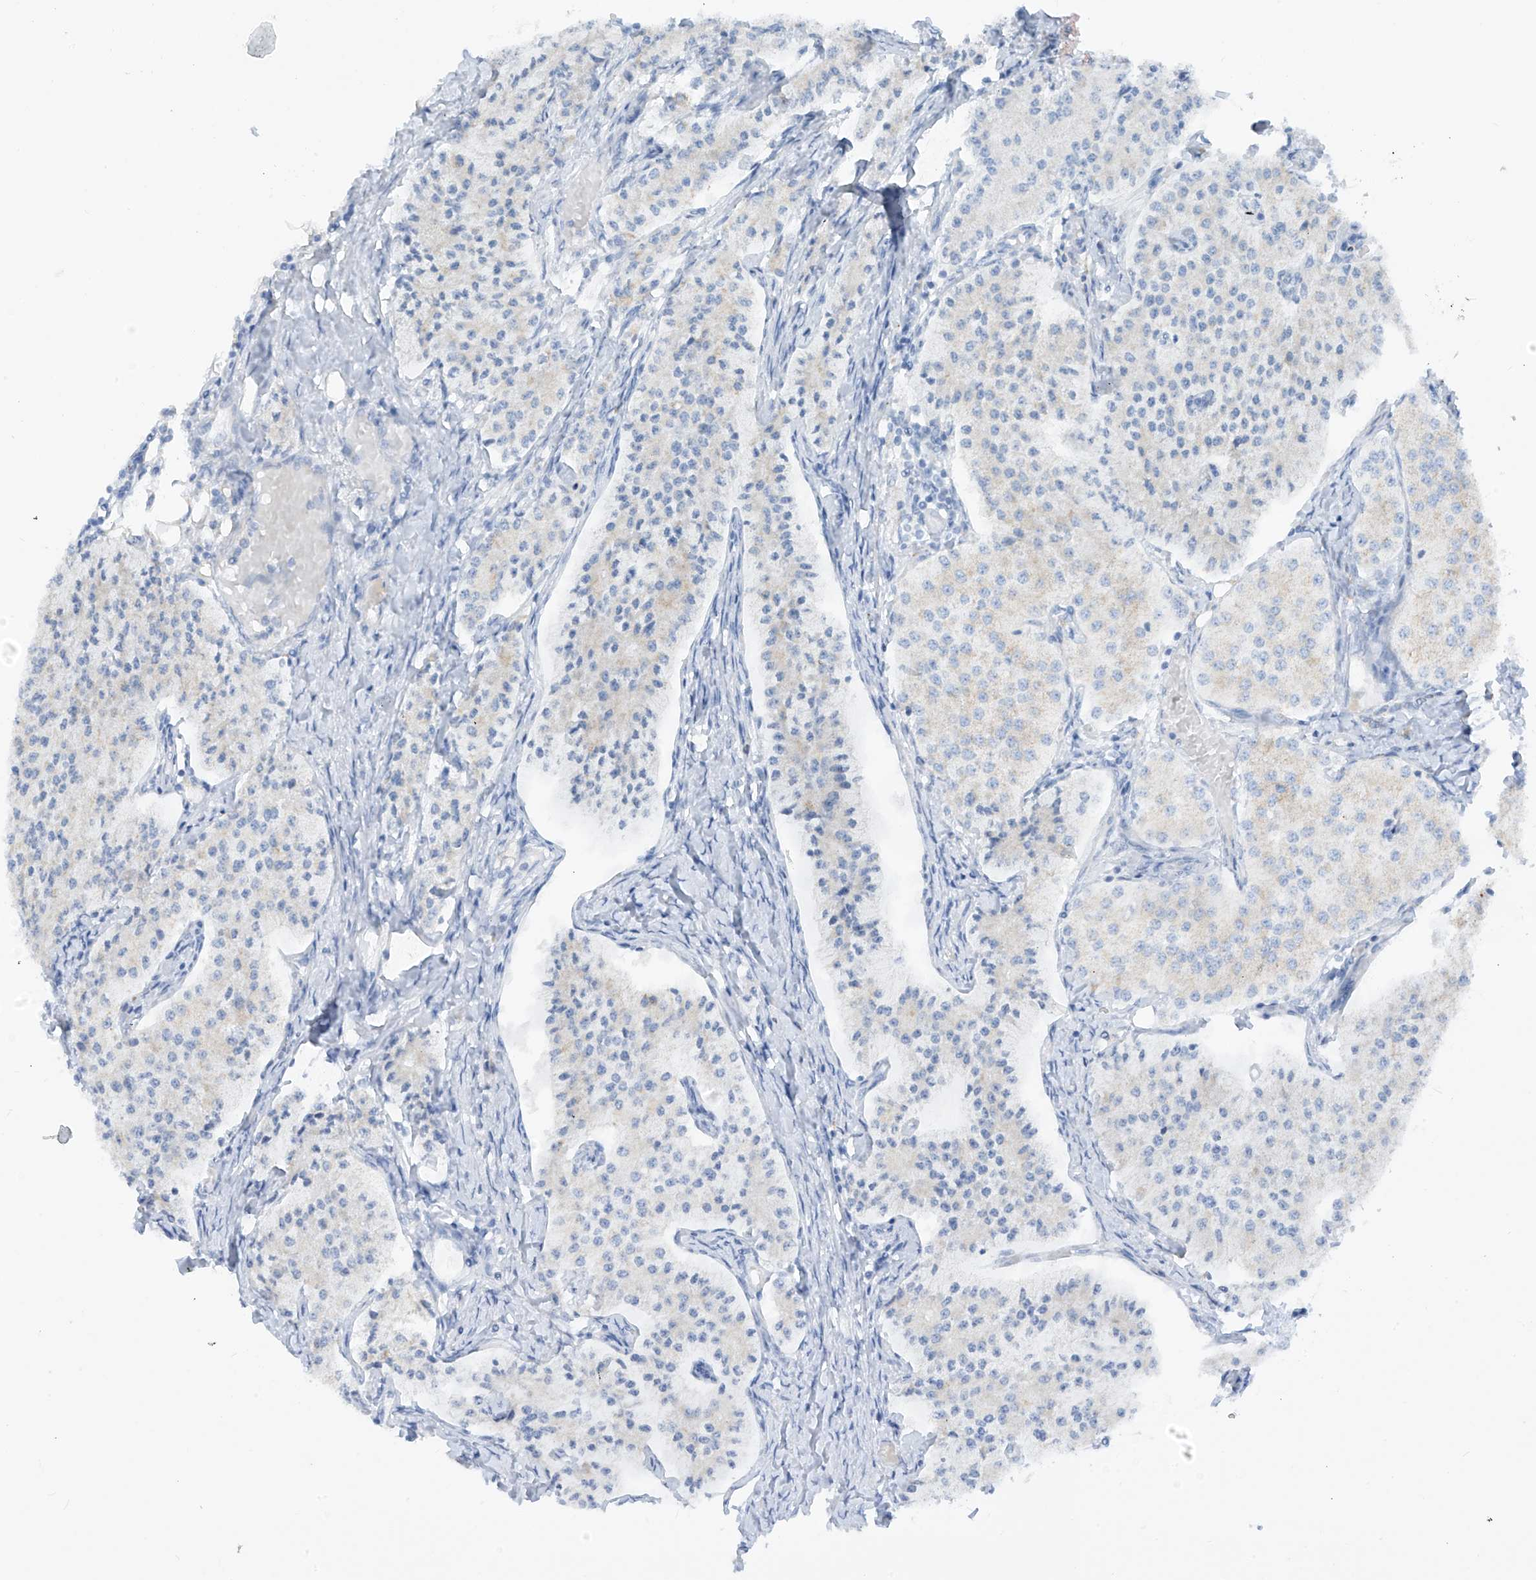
{"staining": {"intensity": "negative", "quantity": "none", "location": "none"}, "tissue": "carcinoid", "cell_type": "Tumor cells", "image_type": "cancer", "snomed": [{"axis": "morphology", "description": "Carcinoid, malignant, NOS"}, {"axis": "topography", "description": "Colon"}], "caption": "Tumor cells are negative for protein expression in human malignant carcinoid.", "gene": "ZNF404", "patient": {"sex": "female", "age": 52}}